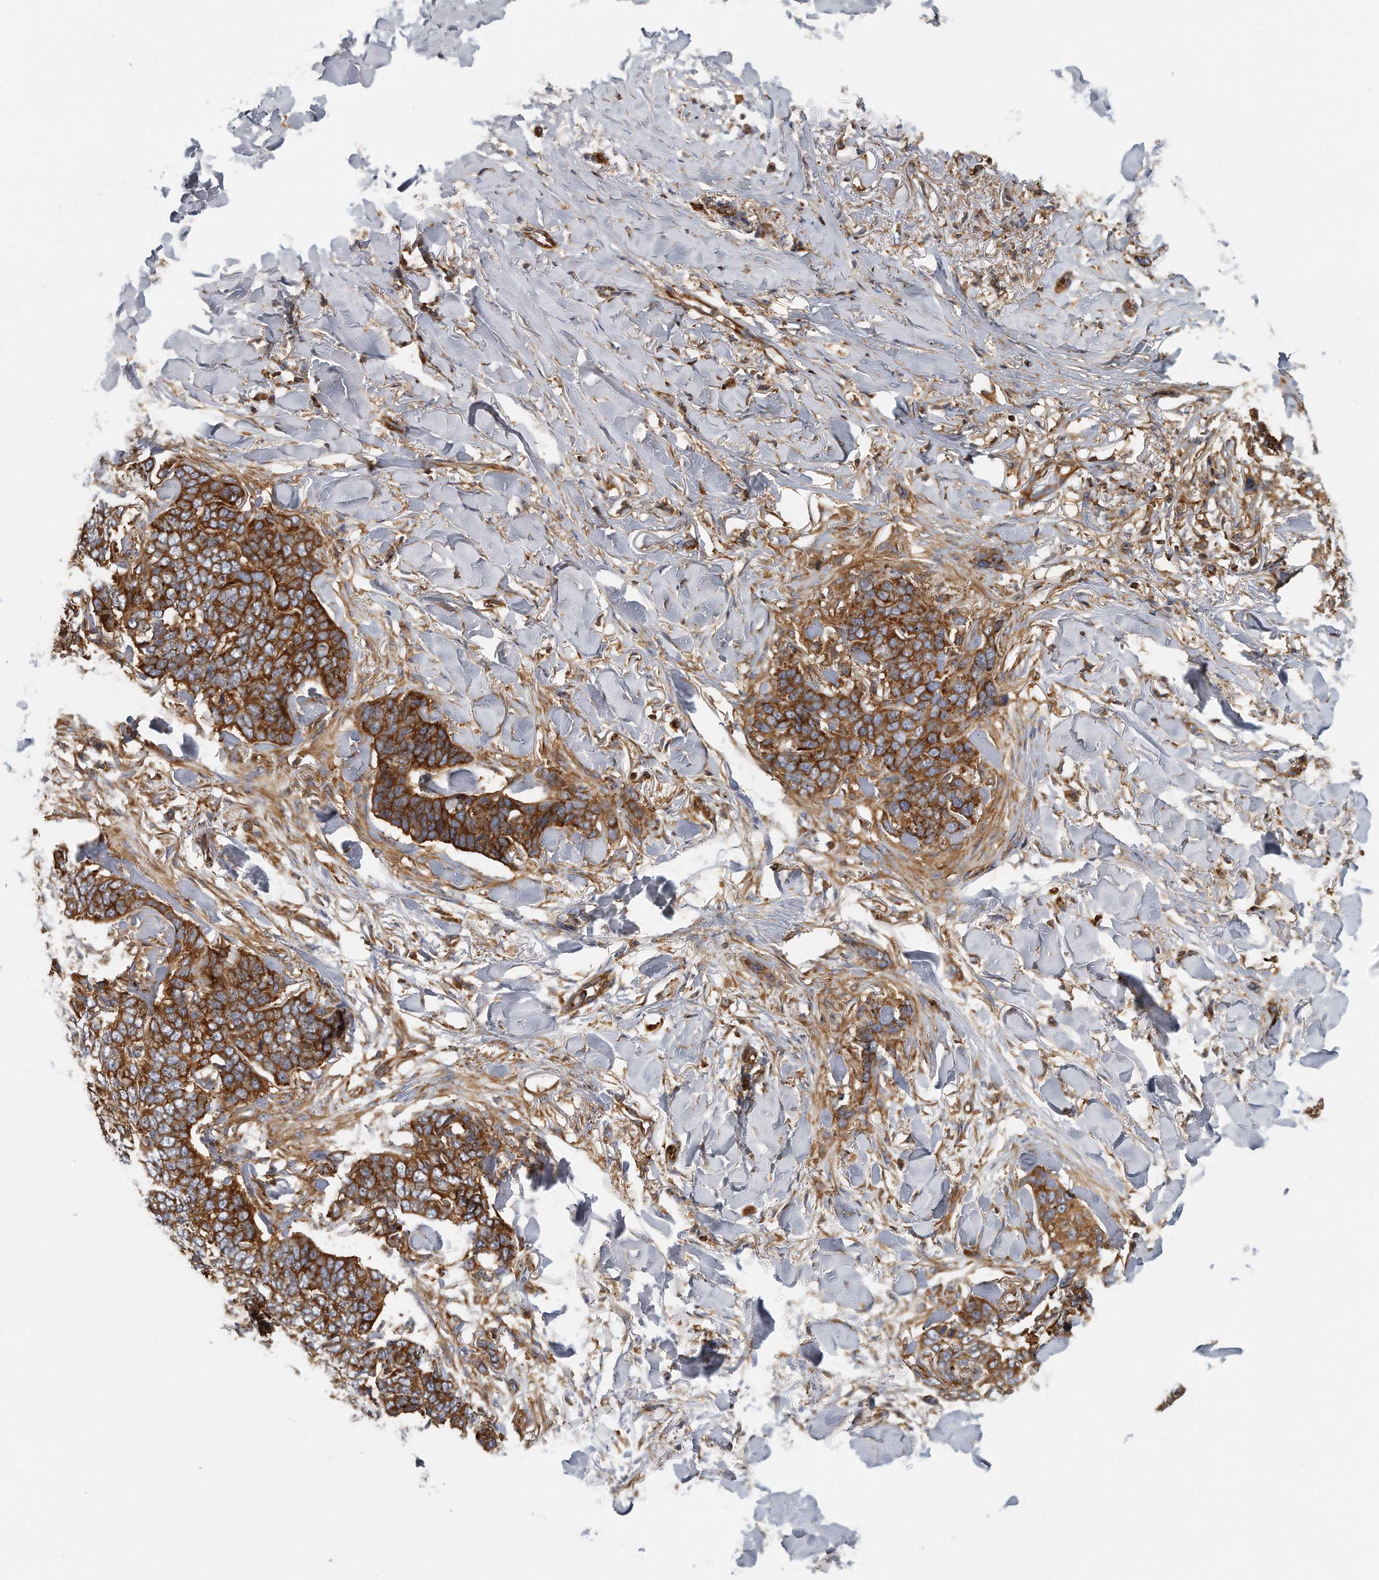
{"staining": {"intensity": "strong", "quantity": ">75%", "location": "cytoplasmic/membranous"}, "tissue": "skin cancer", "cell_type": "Tumor cells", "image_type": "cancer", "snomed": [{"axis": "morphology", "description": "Normal tissue, NOS"}, {"axis": "morphology", "description": "Basal cell carcinoma"}, {"axis": "topography", "description": "Skin"}], "caption": "High-power microscopy captured an IHC histopathology image of skin cancer (basal cell carcinoma), revealing strong cytoplasmic/membranous staining in about >75% of tumor cells.", "gene": "EIF3I", "patient": {"sex": "male", "age": 77}}